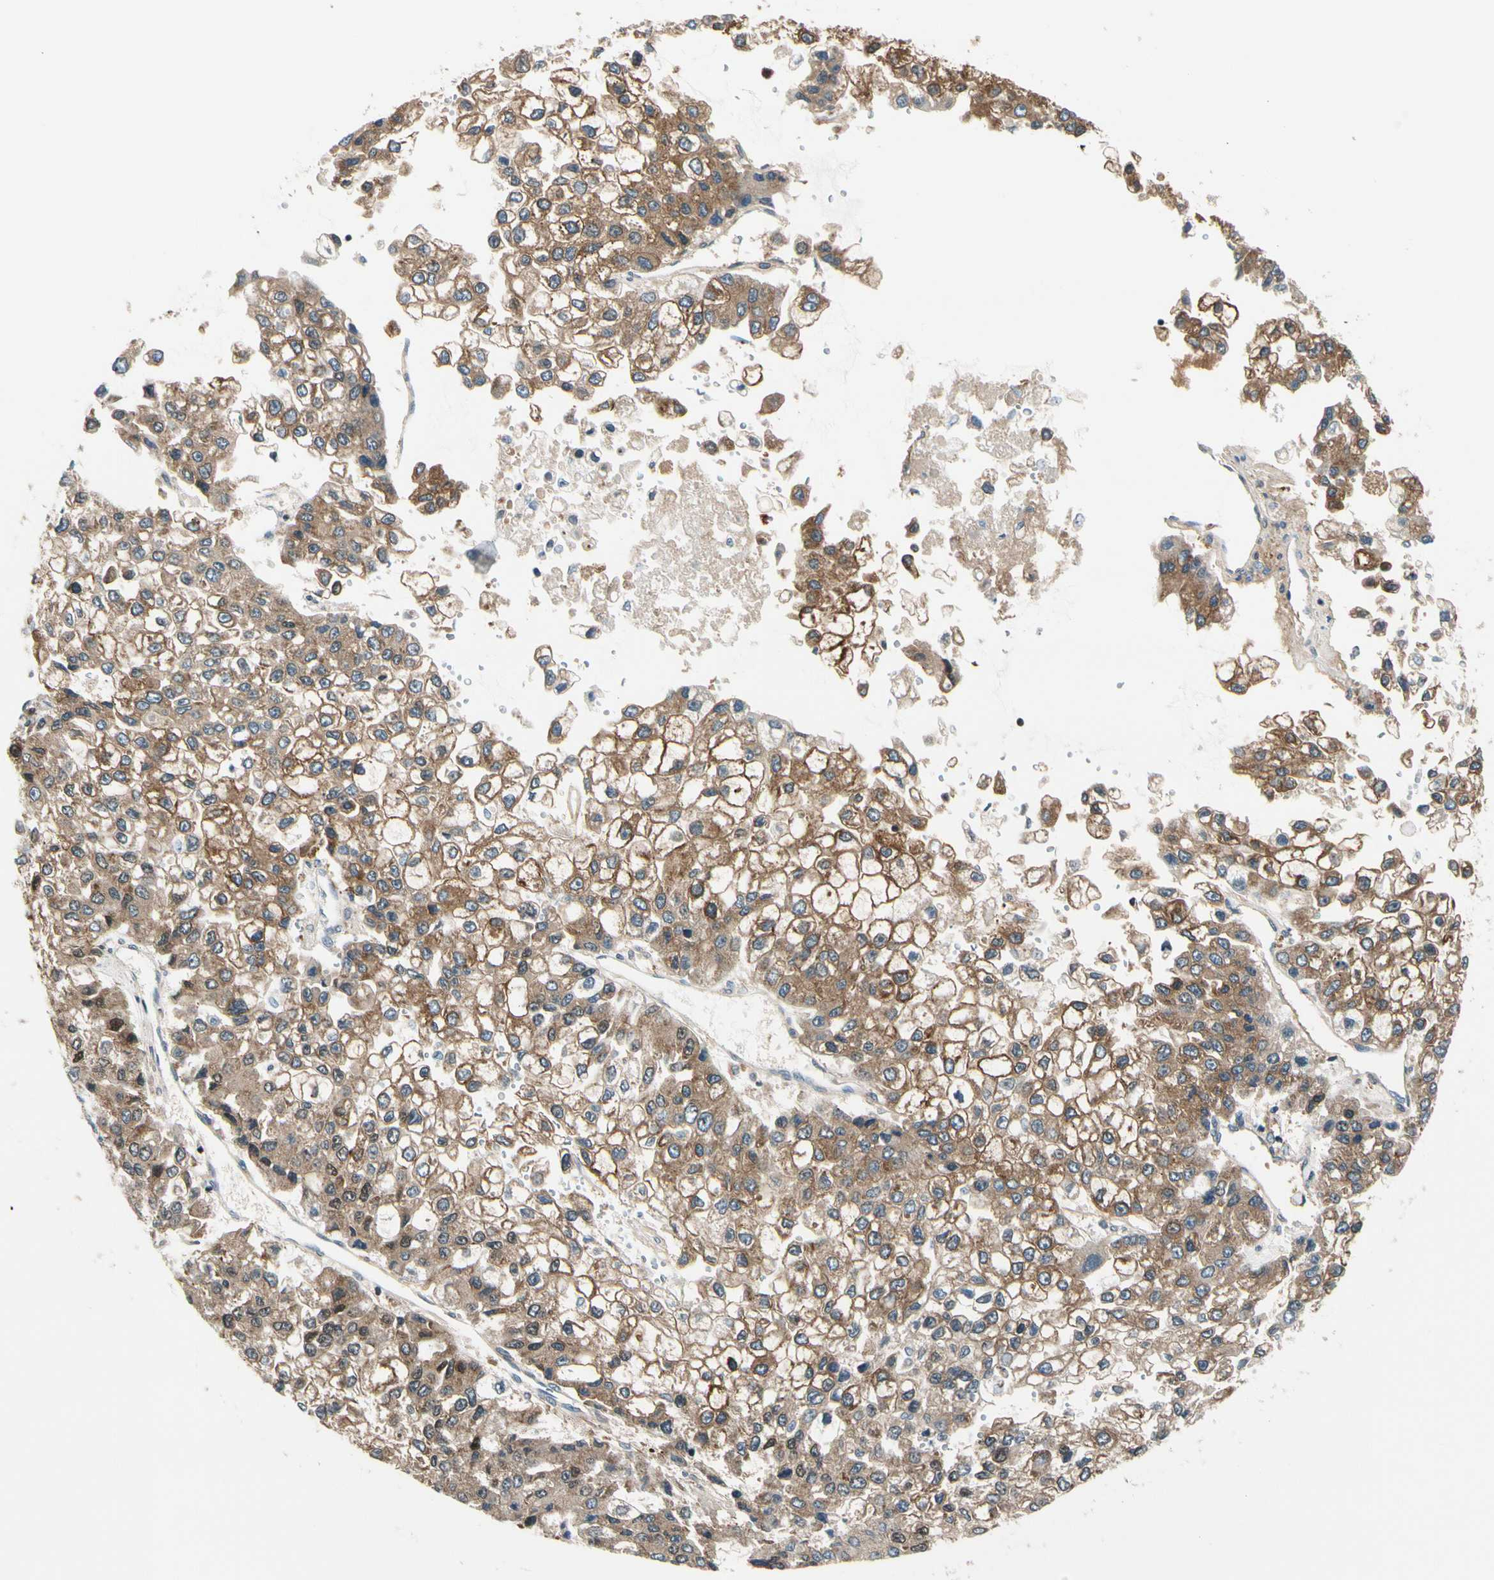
{"staining": {"intensity": "moderate", "quantity": ">75%", "location": "cytoplasmic/membranous,nuclear"}, "tissue": "liver cancer", "cell_type": "Tumor cells", "image_type": "cancer", "snomed": [{"axis": "morphology", "description": "Carcinoma, Hepatocellular, NOS"}, {"axis": "topography", "description": "Liver"}], "caption": "A brown stain labels moderate cytoplasmic/membranous and nuclear expression of a protein in human hepatocellular carcinoma (liver) tumor cells. (DAB (3,3'-diaminobenzidine) IHC, brown staining for protein, blue staining for nuclei).", "gene": "DAXX", "patient": {"sex": "female", "age": 66}}